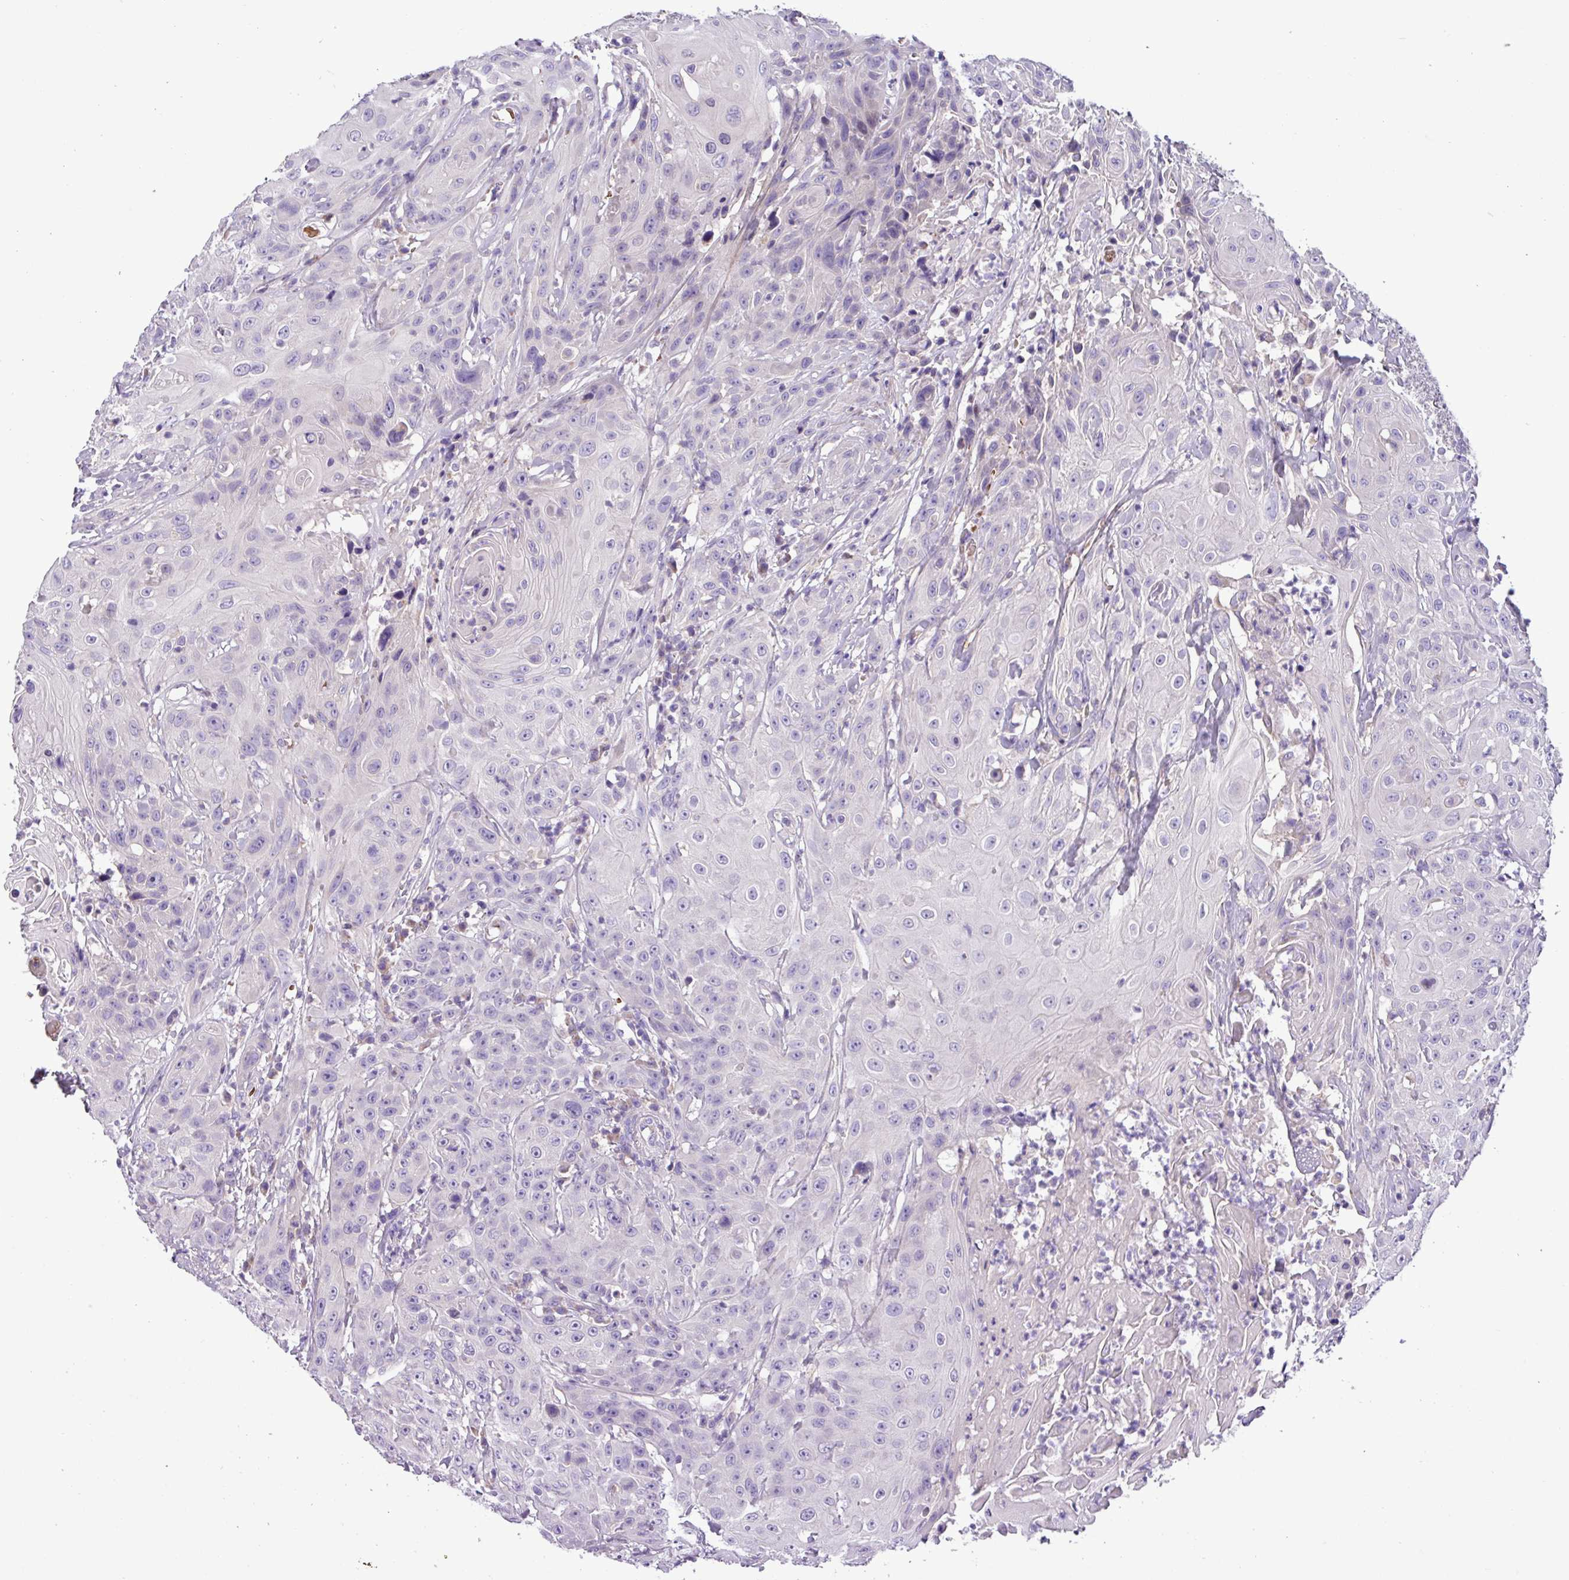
{"staining": {"intensity": "negative", "quantity": "none", "location": "none"}, "tissue": "head and neck cancer", "cell_type": "Tumor cells", "image_type": "cancer", "snomed": [{"axis": "morphology", "description": "Squamous cell carcinoma, NOS"}, {"axis": "topography", "description": "Skin"}, {"axis": "topography", "description": "Head-Neck"}], "caption": "DAB (3,3'-diaminobenzidine) immunohistochemical staining of head and neck cancer exhibits no significant positivity in tumor cells.", "gene": "FAM183A", "patient": {"sex": "male", "age": 80}}